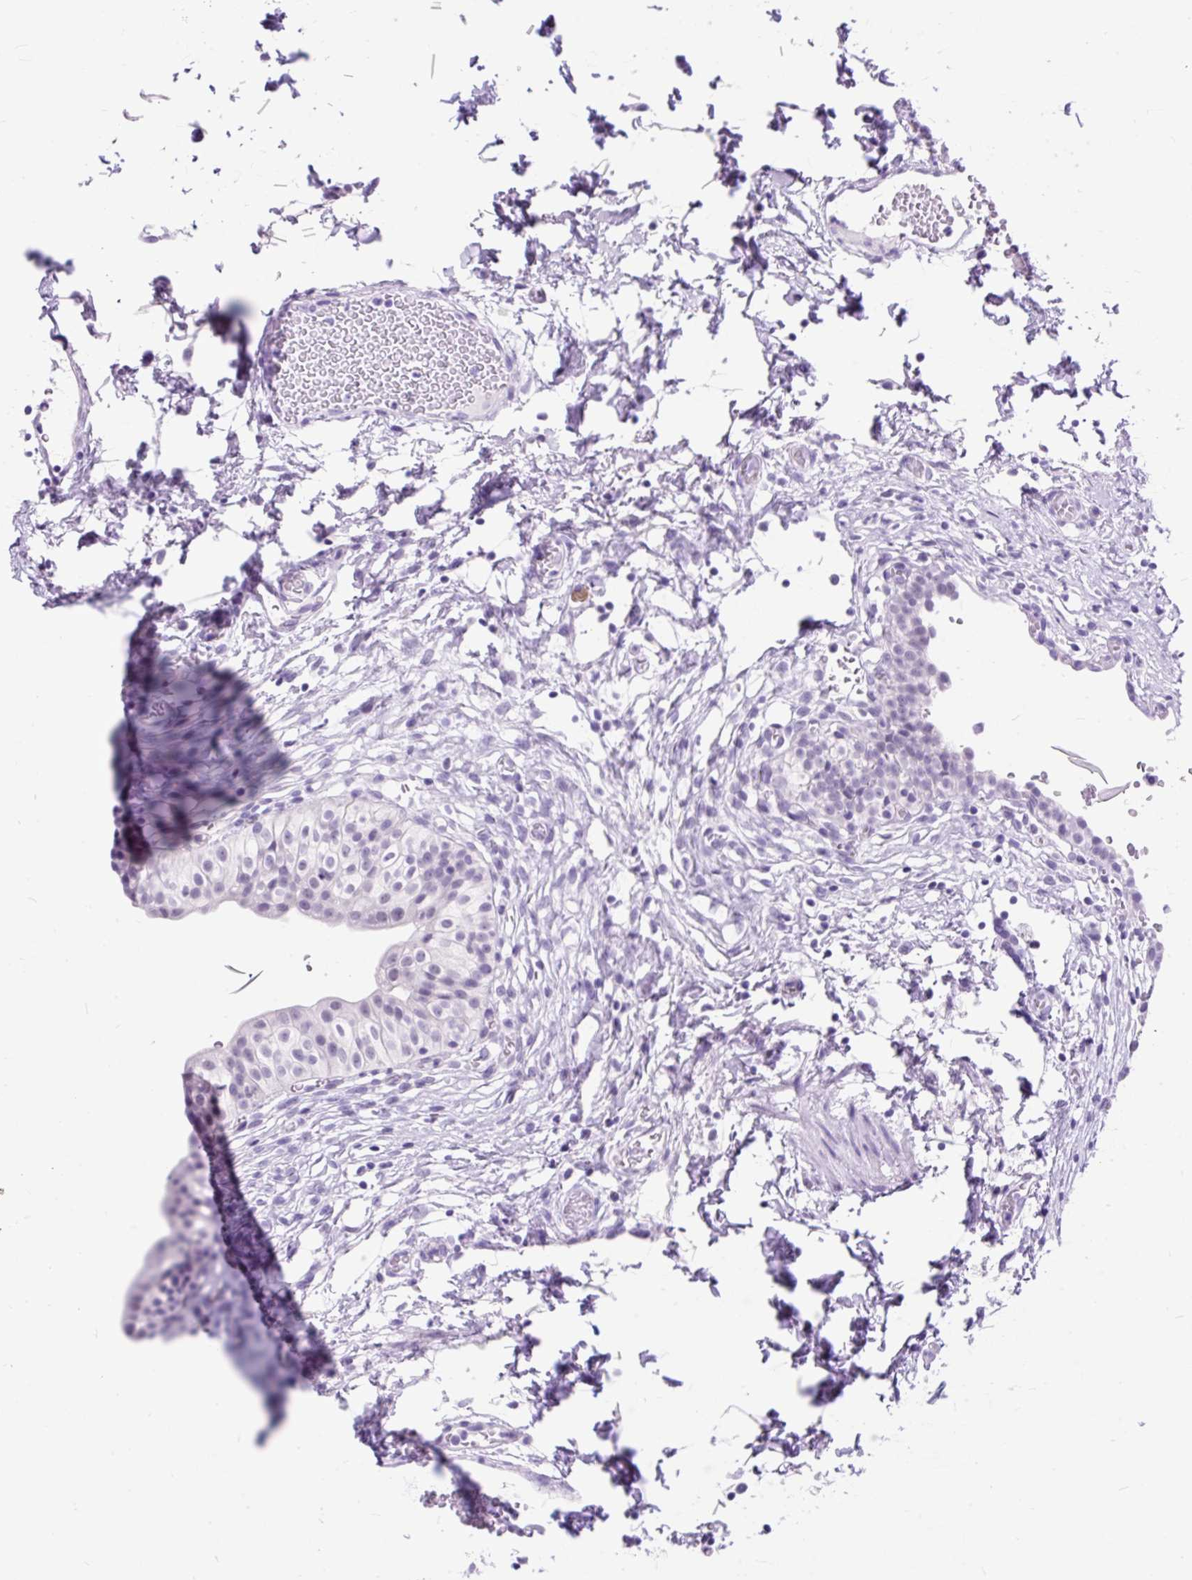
{"staining": {"intensity": "negative", "quantity": "none", "location": "none"}, "tissue": "urinary bladder", "cell_type": "Urothelial cells", "image_type": "normal", "snomed": [{"axis": "morphology", "description": "Normal tissue, NOS"}, {"axis": "topography", "description": "Urinary bladder"}, {"axis": "topography", "description": "Peripheral nerve tissue"}], "caption": "This micrograph is of normal urinary bladder stained with IHC to label a protein in brown with the nuclei are counter-stained blue. There is no expression in urothelial cells. (DAB immunohistochemistry (IHC), high magnification).", "gene": "SCGB1A1", "patient": {"sex": "male", "age": 55}}